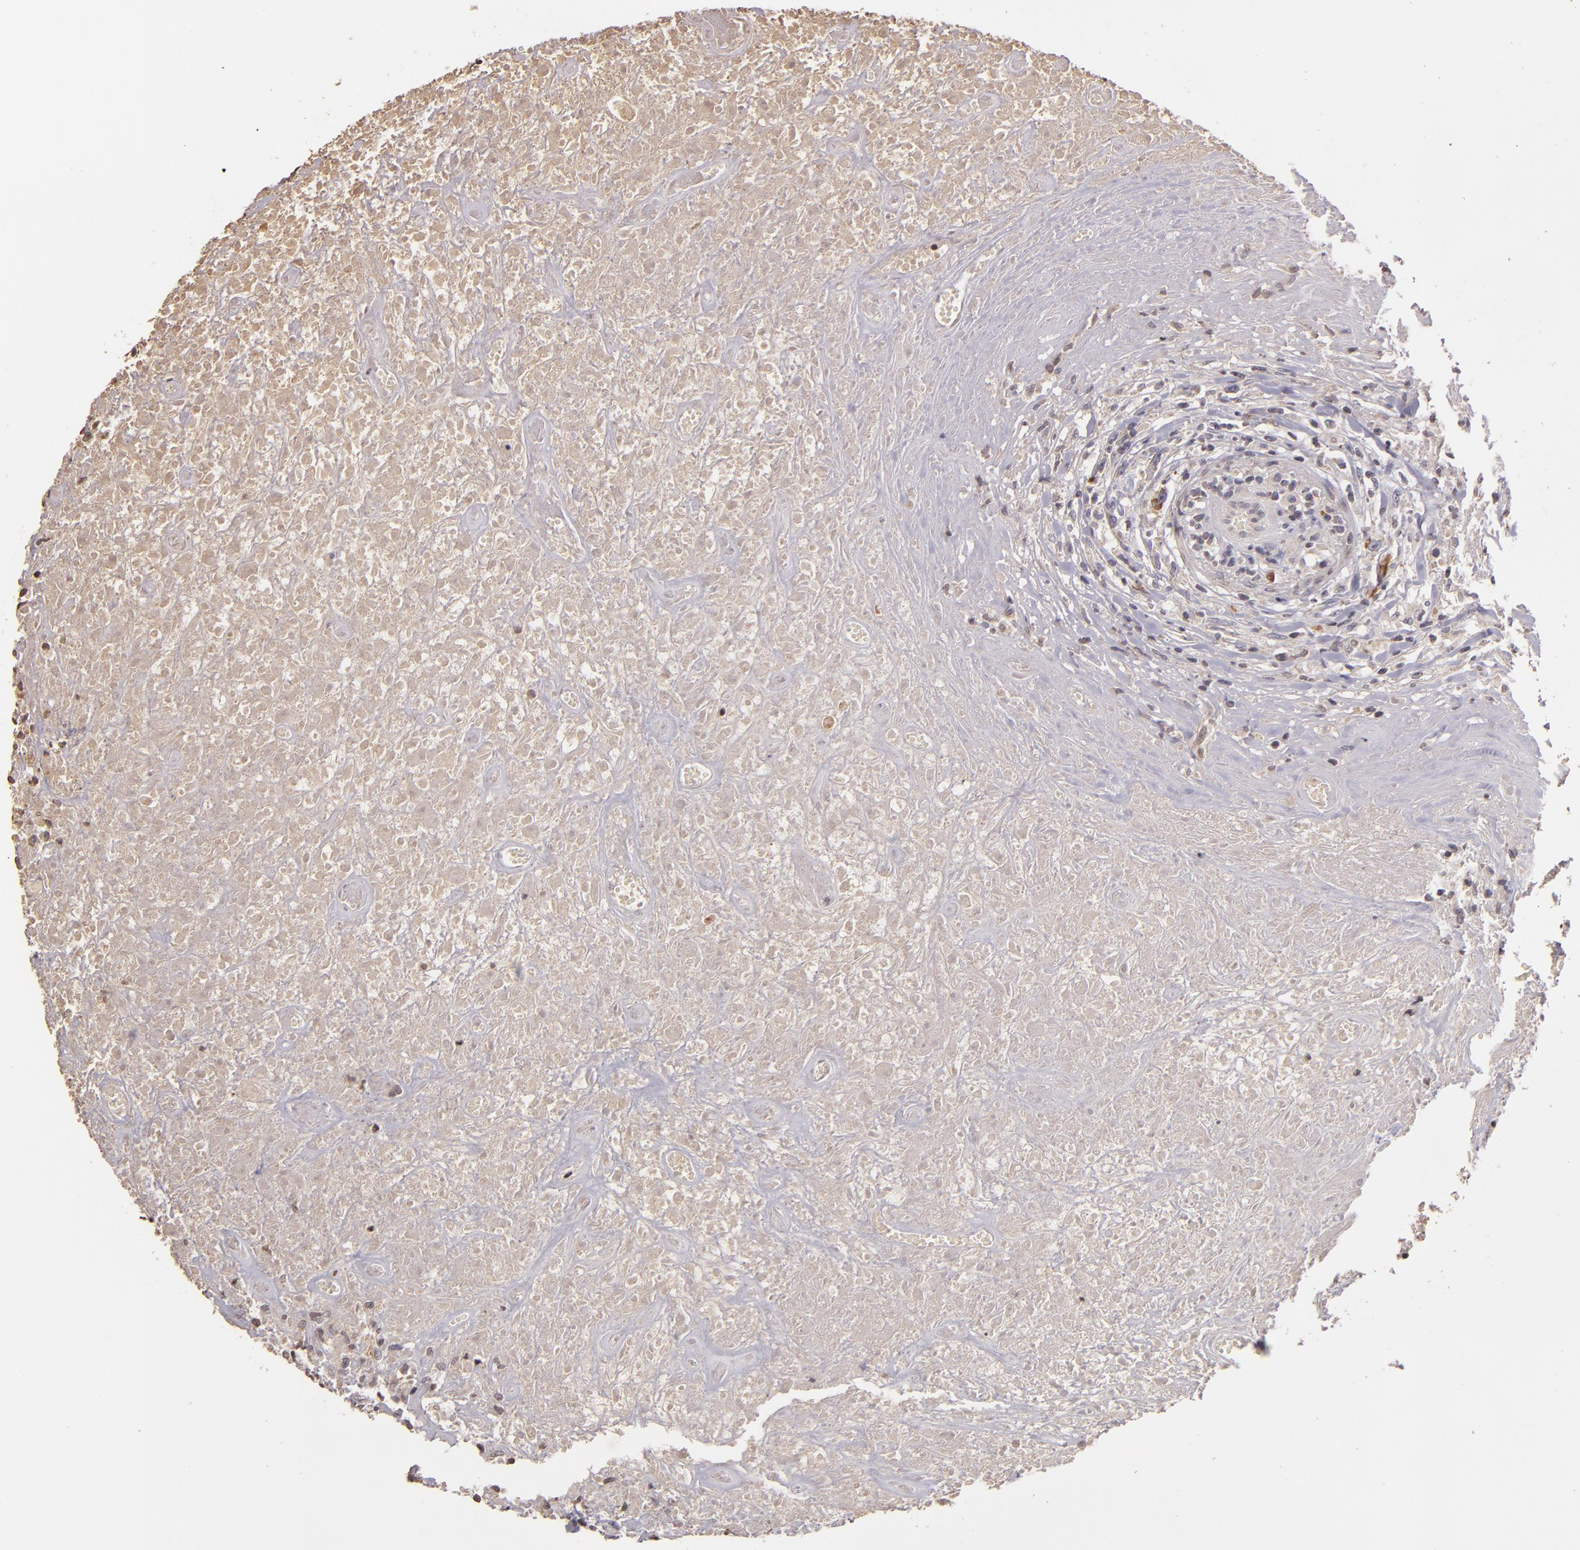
{"staining": {"intensity": "weak", "quantity": "<25%", "location": "cytoplasmic/membranous"}, "tissue": "lymphoma", "cell_type": "Tumor cells", "image_type": "cancer", "snomed": [{"axis": "morphology", "description": "Hodgkin's disease, NOS"}, {"axis": "topography", "description": "Lymph node"}], "caption": "IHC image of neoplastic tissue: Hodgkin's disease stained with DAB (3,3'-diaminobenzidine) reveals no significant protein staining in tumor cells. (Stains: DAB IHC with hematoxylin counter stain, Microscopy: brightfield microscopy at high magnification).", "gene": "ABL1", "patient": {"sex": "male", "age": 46}}